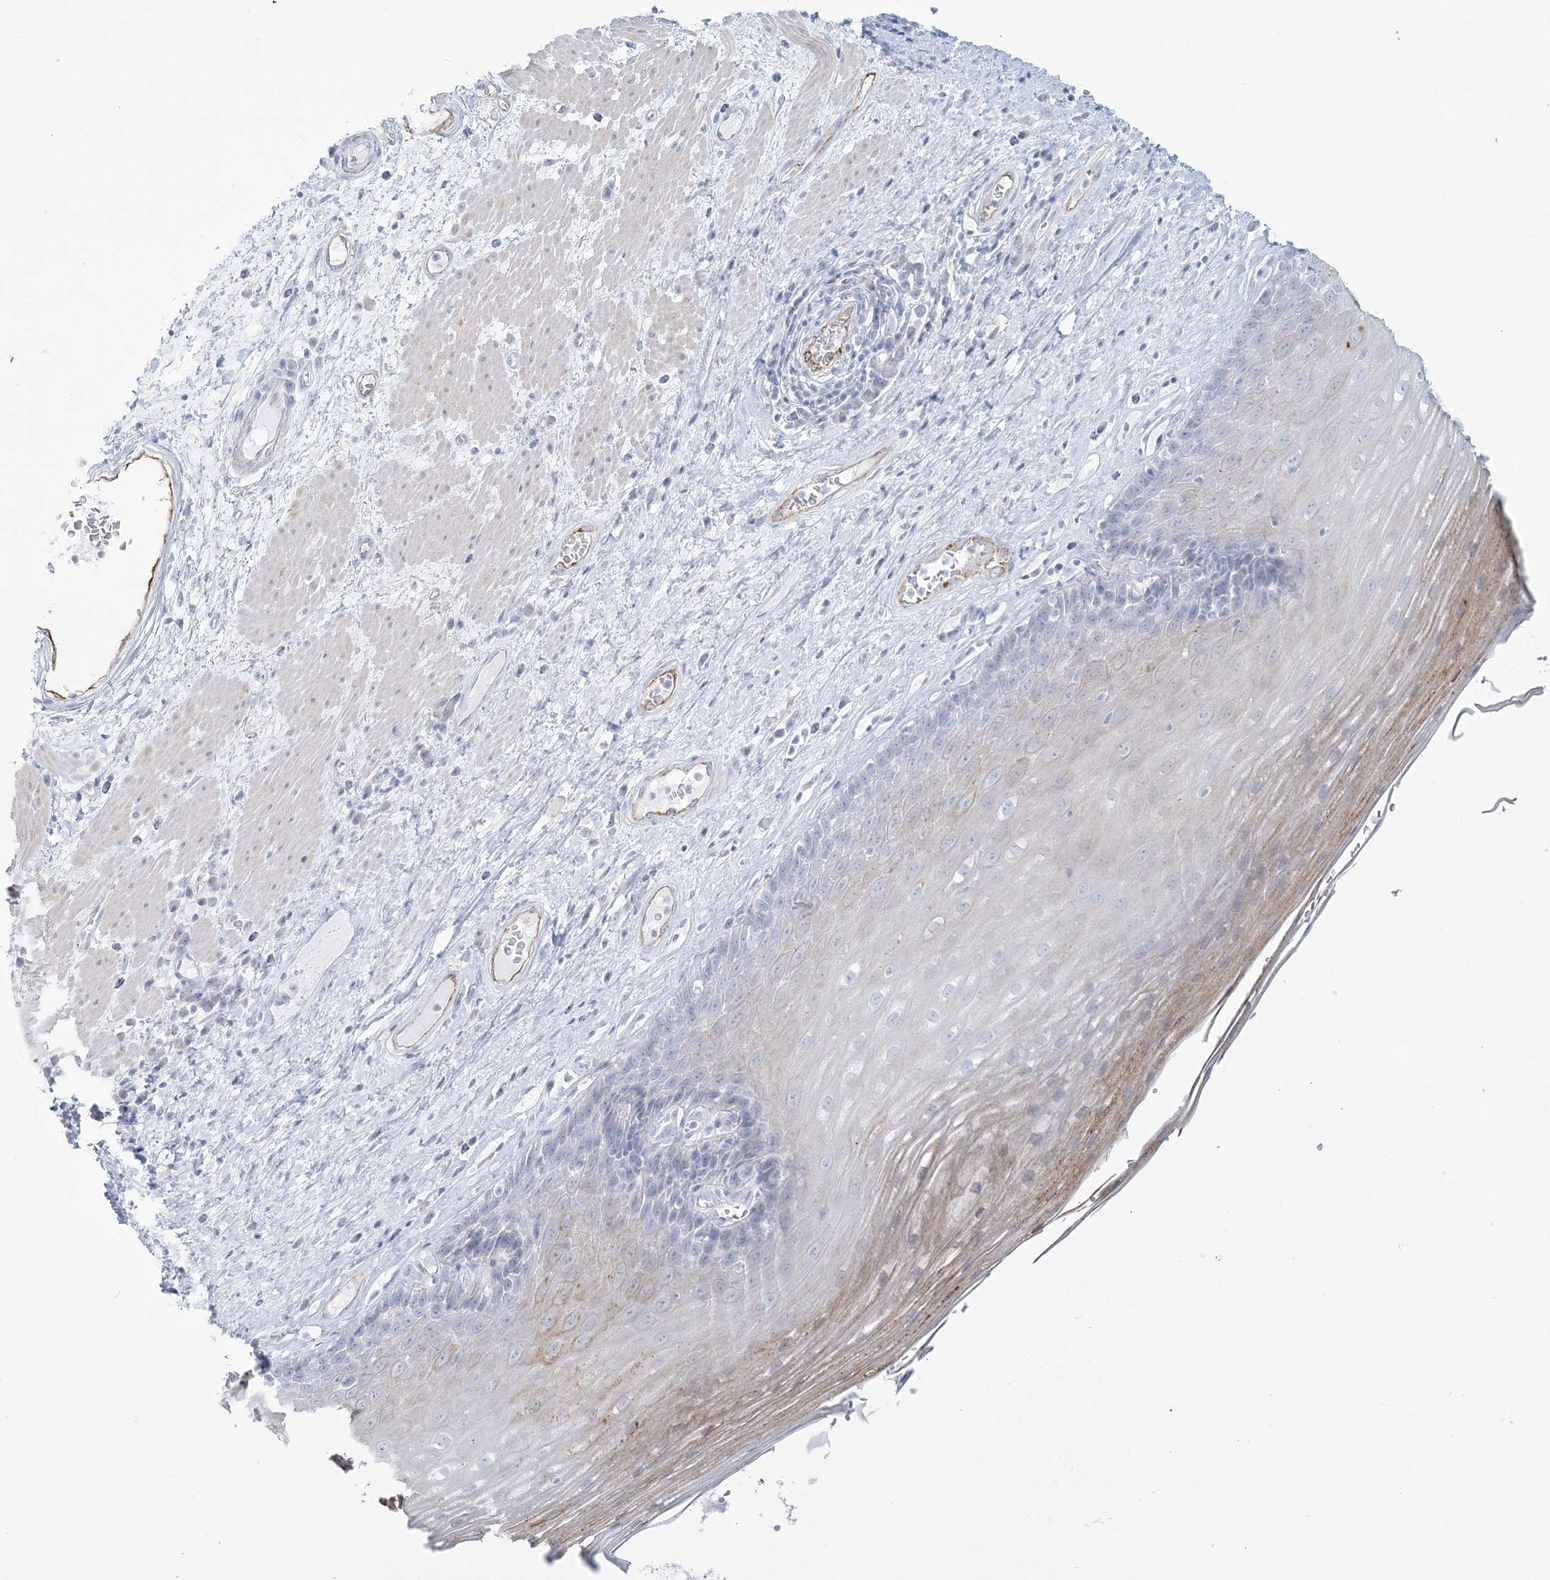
{"staining": {"intensity": "weak", "quantity": "<25%", "location": "cytoplasmic/membranous"}, "tissue": "esophagus", "cell_type": "Squamous epithelial cells", "image_type": "normal", "snomed": [{"axis": "morphology", "description": "Normal tissue, NOS"}, {"axis": "topography", "description": "Esophagus"}], "caption": "Immunohistochemistry of benign esophagus exhibits no staining in squamous epithelial cells.", "gene": "ENSG00000288637", "patient": {"sex": "male", "age": 62}}